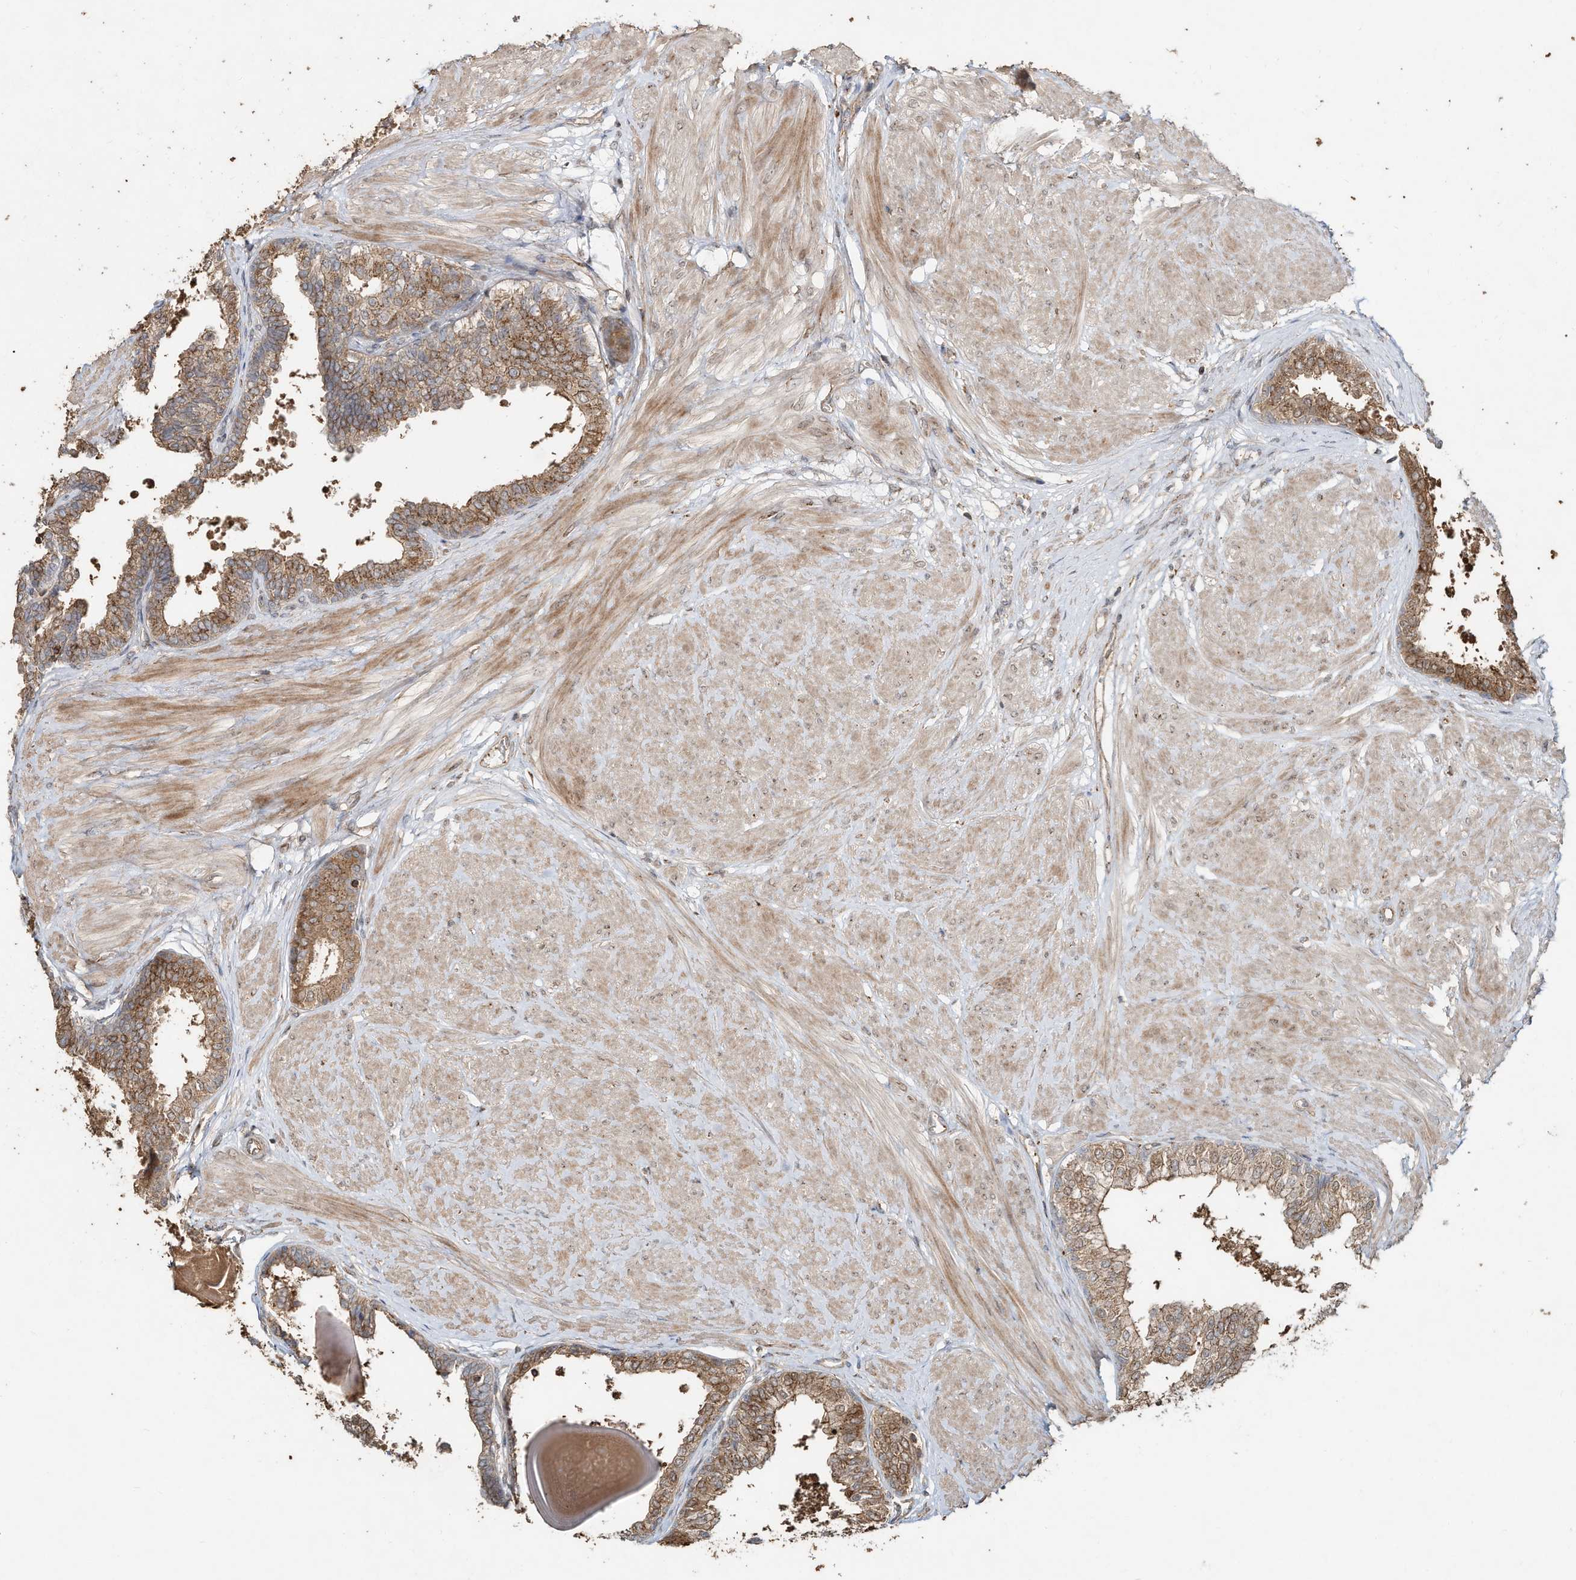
{"staining": {"intensity": "moderate", "quantity": ">75%", "location": "cytoplasmic/membranous"}, "tissue": "prostate", "cell_type": "Glandular cells", "image_type": "normal", "snomed": [{"axis": "morphology", "description": "Normal tissue, NOS"}, {"axis": "topography", "description": "Prostate"}], "caption": "Protein analysis of benign prostate exhibits moderate cytoplasmic/membranous expression in approximately >75% of glandular cells.", "gene": "CUX1", "patient": {"sex": "male", "age": 48}}